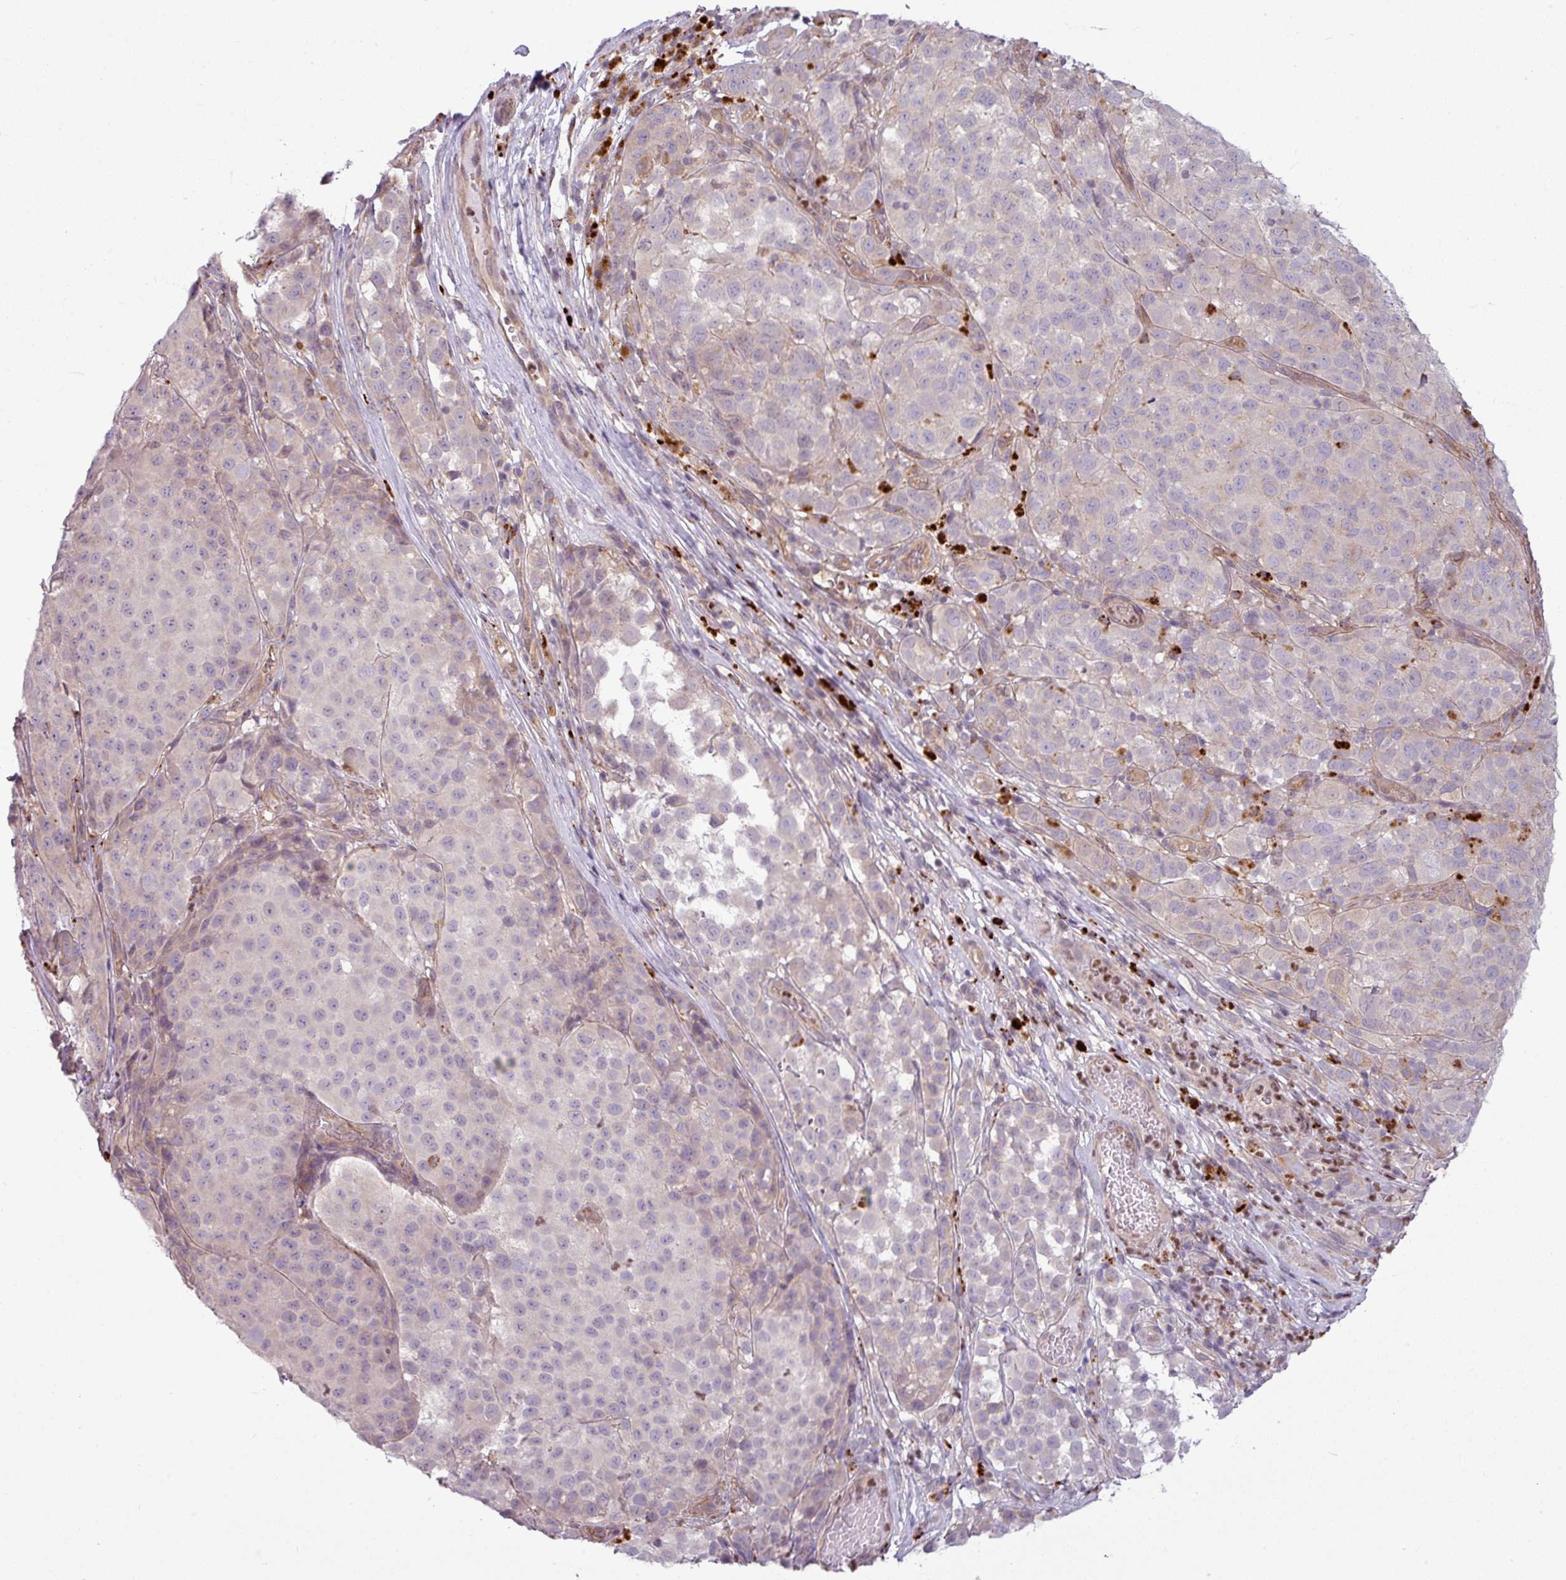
{"staining": {"intensity": "weak", "quantity": "<25%", "location": "cytoplasmic/membranous"}, "tissue": "melanoma", "cell_type": "Tumor cells", "image_type": "cancer", "snomed": [{"axis": "morphology", "description": "Malignant melanoma, NOS"}, {"axis": "topography", "description": "Skin"}], "caption": "This is an immunohistochemistry (IHC) micrograph of human melanoma. There is no positivity in tumor cells.", "gene": "CCDC144A", "patient": {"sex": "male", "age": 64}}